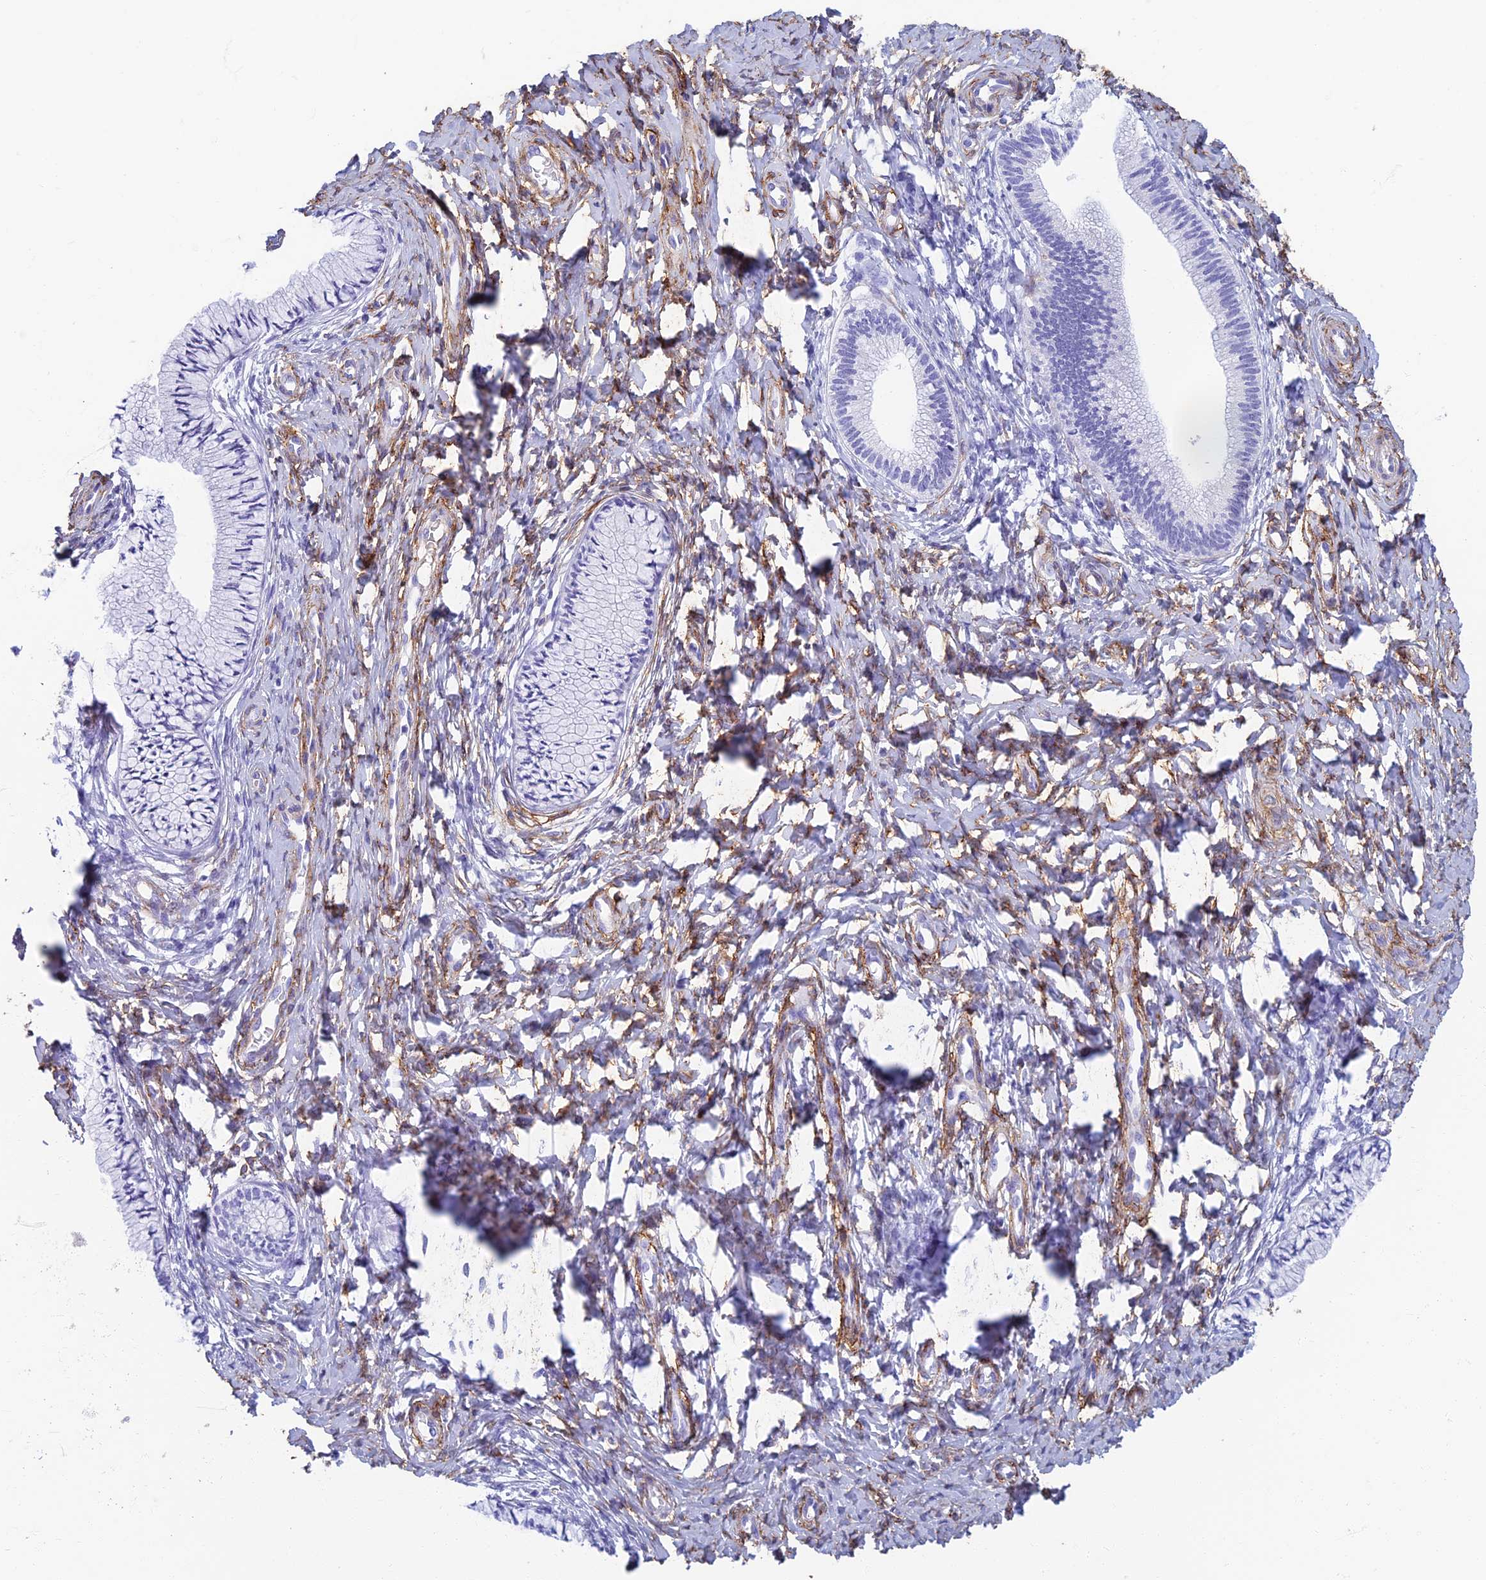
{"staining": {"intensity": "negative", "quantity": "none", "location": "none"}, "tissue": "cervix", "cell_type": "Glandular cells", "image_type": "normal", "snomed": [{"axis": "morphology", "description": "Normal tissue, NOS"}, {"axis": "topography", "description": "Cervix"}], "caption": "High magnification brightfield microscopy of normal cervix stained with DAB (3,3'-diaminobenzidine) (brown) and counterstained with hematoxylin (blue): glandular cells show no significant expression.", "gene": "ETFRF1", "patient": {"sex": "female", "age": 36}}